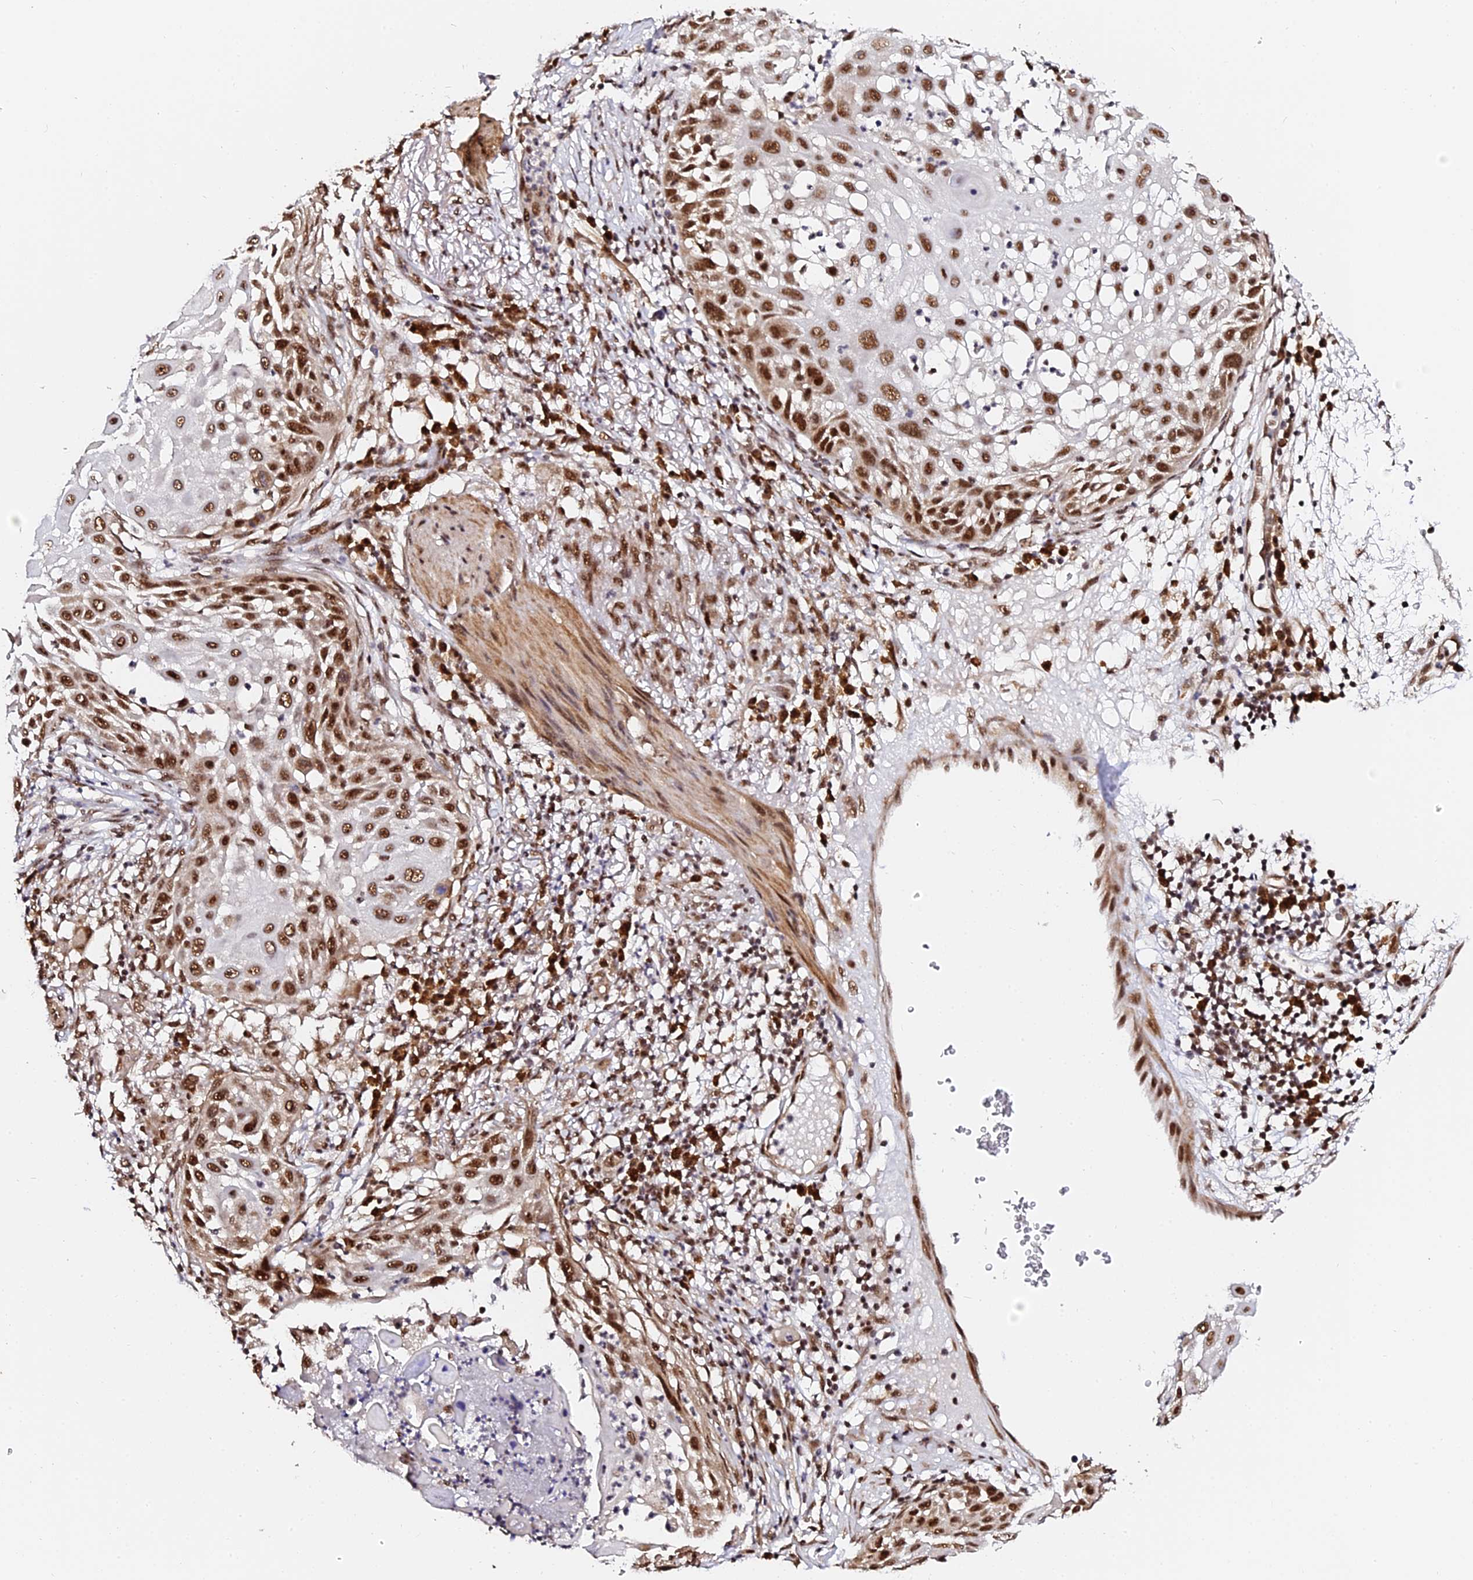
{"staining": {"intensity": "strong", "quantity": ">75%", "location": "nuclear"}, "tissue": "skin cancer", "cell_type": "Tumor cells", "image_type": "cancer", "snomed": [{"axis": "morphology", "description": "Squamous cell carcinoma, NOS"}, {"axis": "topography", "description": "Skin"}], "caption": "High-magnification brightfield microscopy of skin cancer (squamous cell carcinoma) stained with DAB (brown) and counterstained with hematoxylin (blue). tumor cells exhibit strong nuclear staining is appreciated in about>75% of cells.", "gene": "MCRS1", "patient": {"sex": "female", "age": 44}}